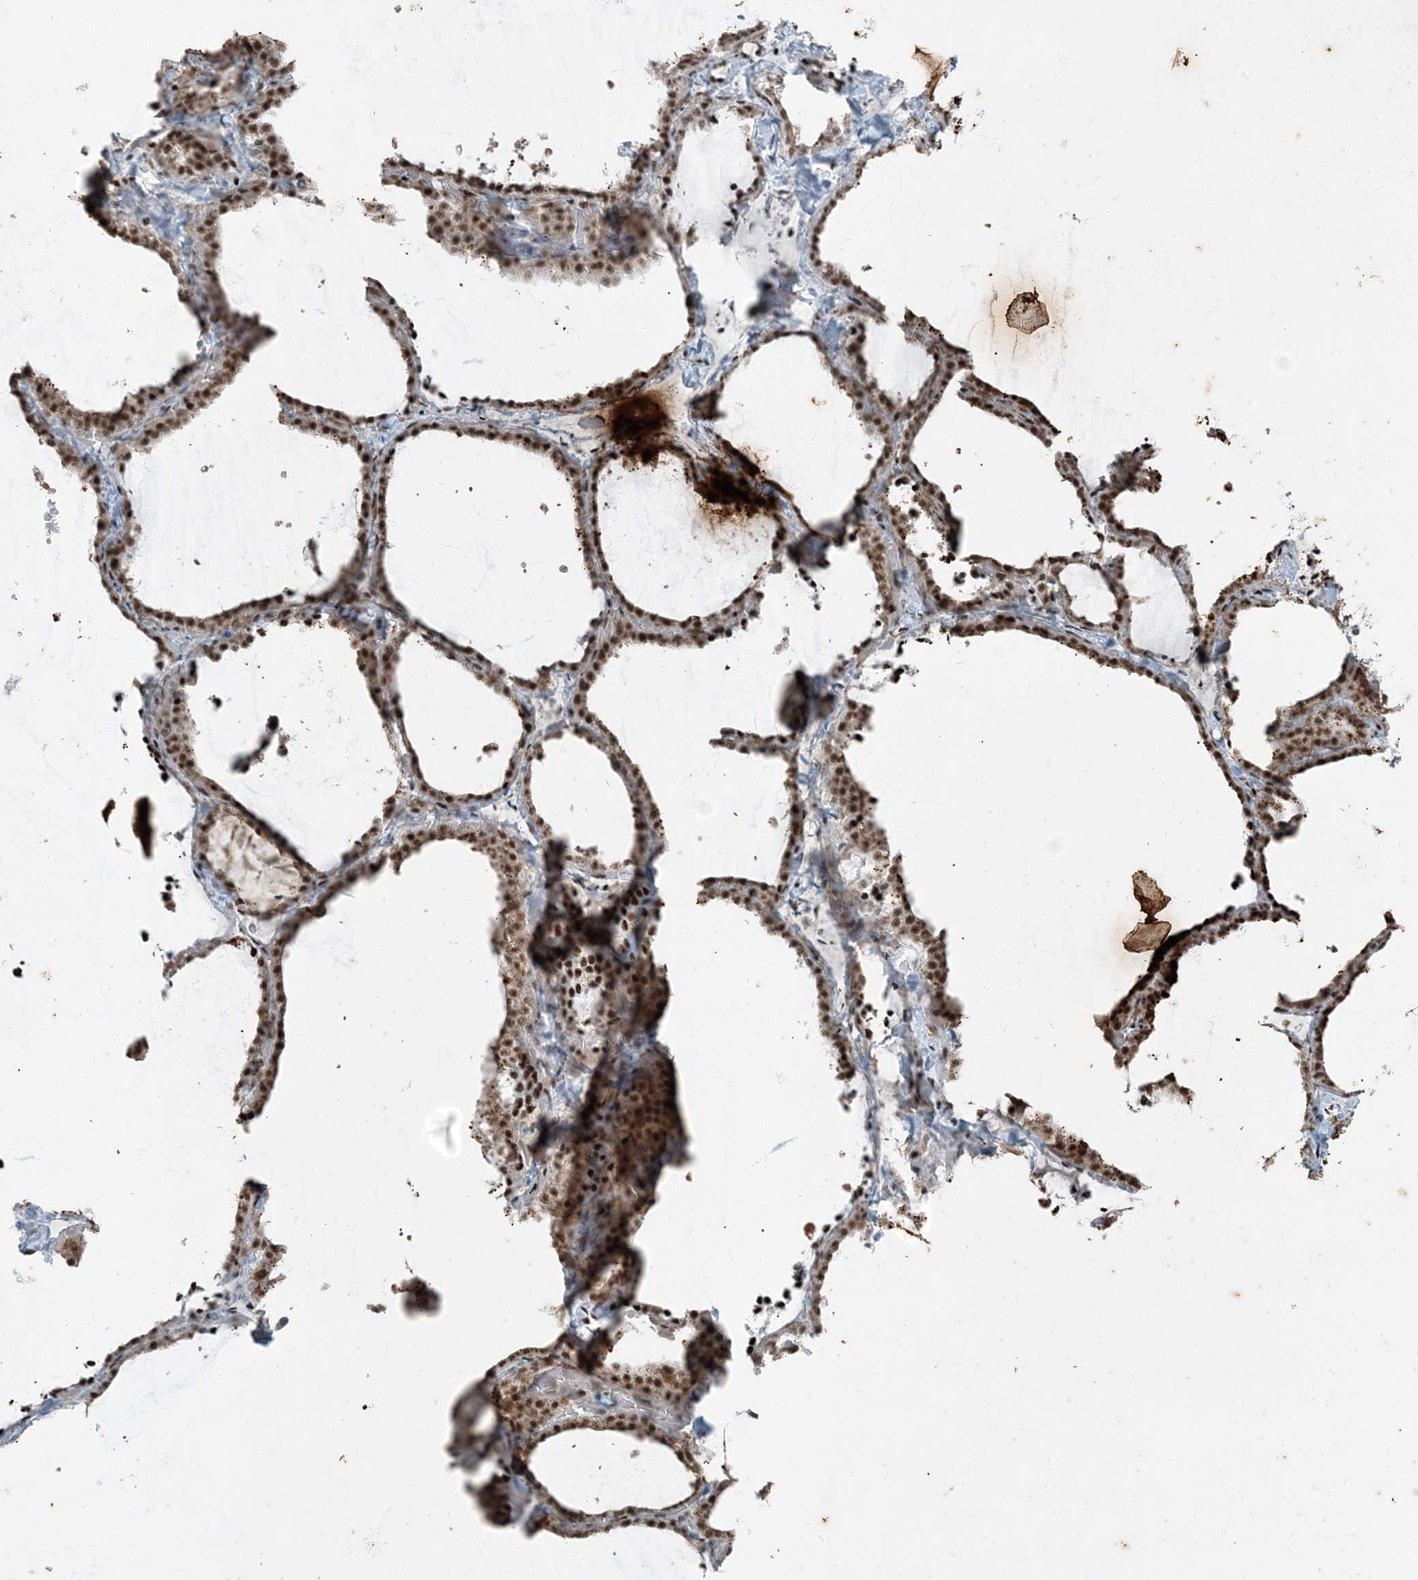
{"staining": {"intensity": "moderate", "quantity": ">75%", "location": "cytoplasmic/membranous,nuclear"}, "tissue": "thyroid gland", "cell_type": "Glandular cells", "image_type": "normal", "snomed": [{"axis": "morphology", "description": "Normal tissue, NOS"}, {"axis": "topography", "description": "Thyroid gland"}], "caption": "A micrograph showing moderate cytoplasmic/membranous,nuclear staining in about >75% of glandular cells in unremarkable thyroid gland, as visualized by brown immunohistochemical staining.", "gene": "TADA2B", "patient": {"sex": "female", "age": 22}}